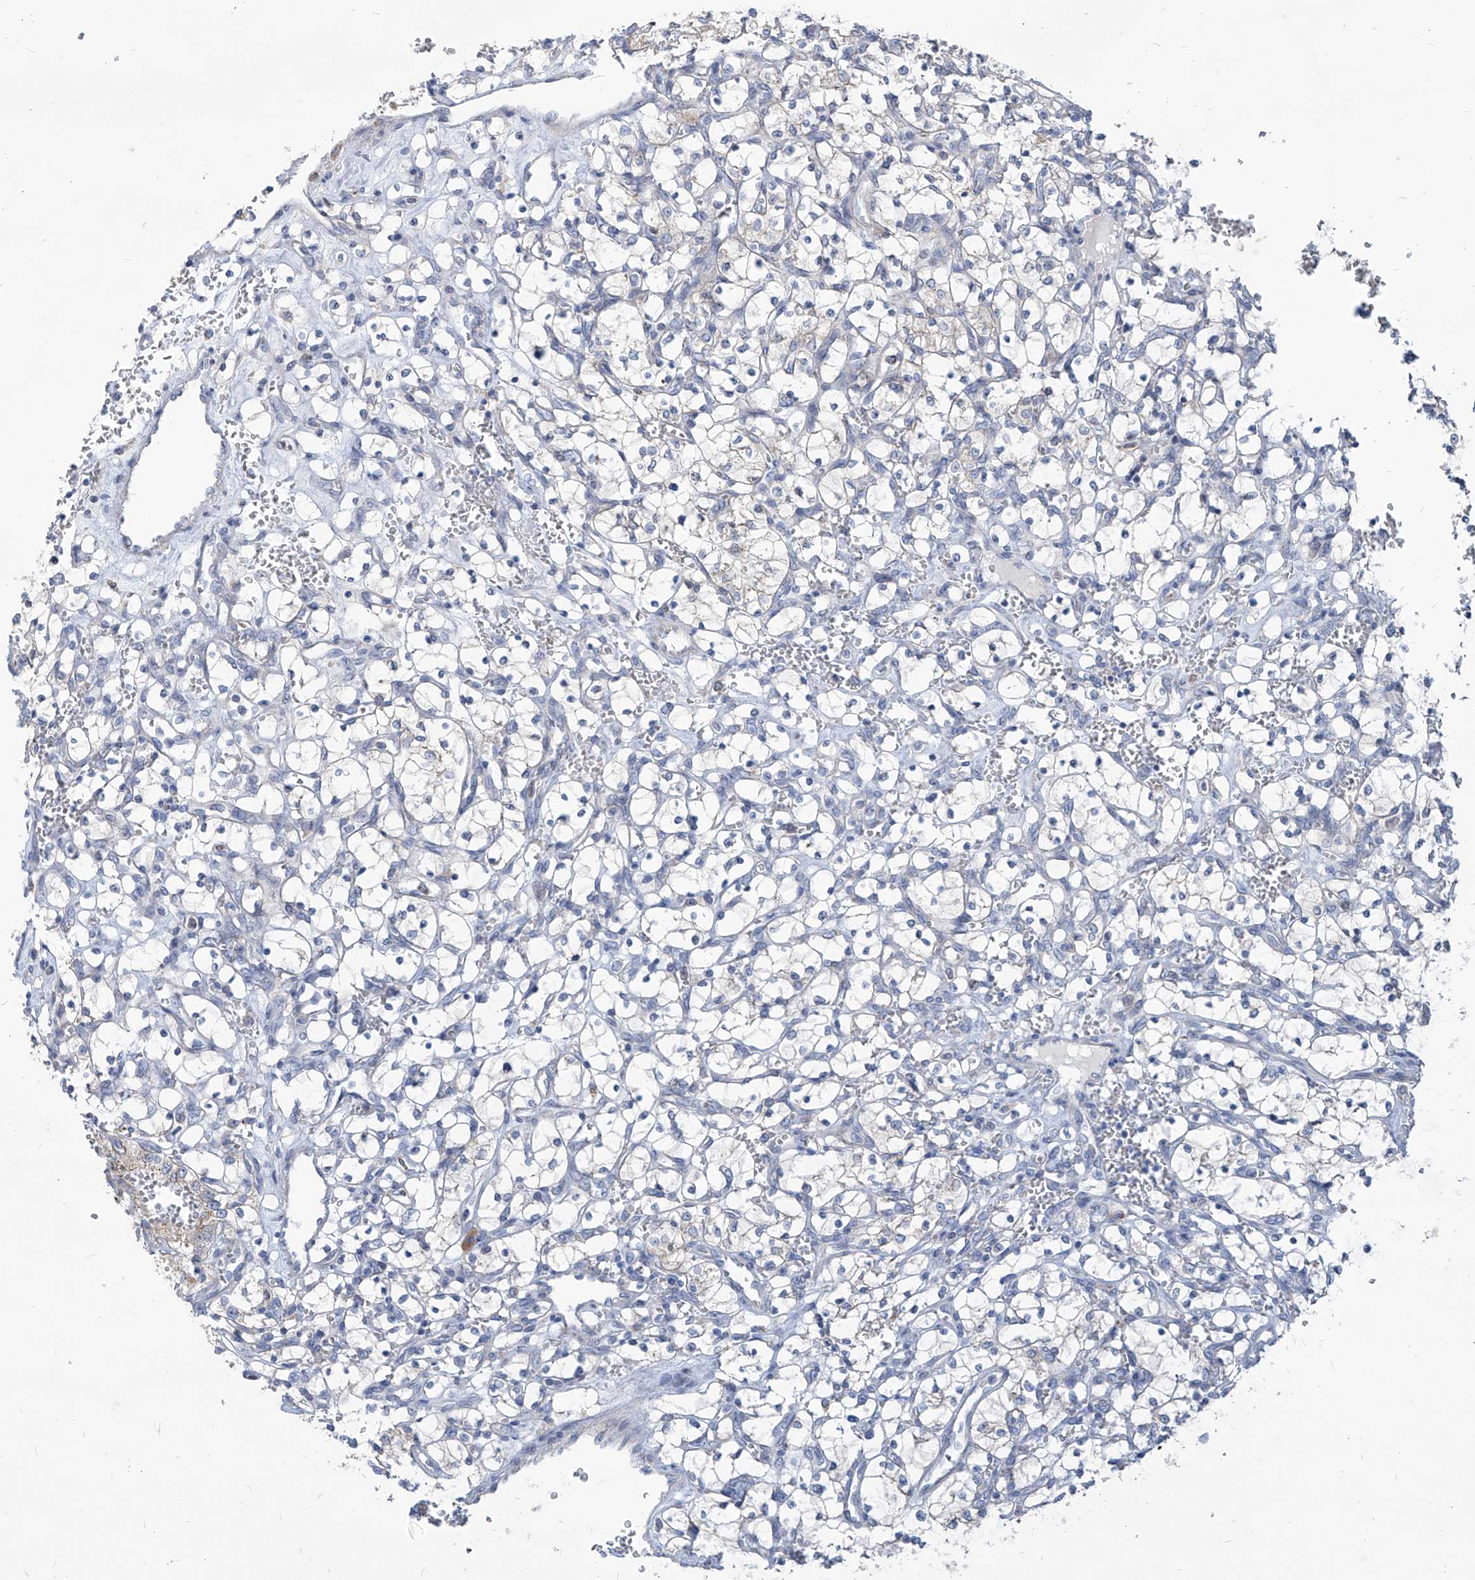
{"staining": {"intensity": "negative", "quantity": "none", "location": "none"}, "tissue": "renal cancer", "cell_type": "Tumor cells", "image_type": "cancer", "snomed": [{"axis": "morphology", "description": "Adenocarcinoma, NOS"}, {"axis": "topography", "description": "Kidney"}], "caption": "Photomicrograph shows no significant protein positivity in tumor cells of renal adenocarcinoma. (Immunohistochemistry, brightfield microscopy, high magnification).", "gene": "AGPS", "patient": {"sex": "female", "age": 69}}